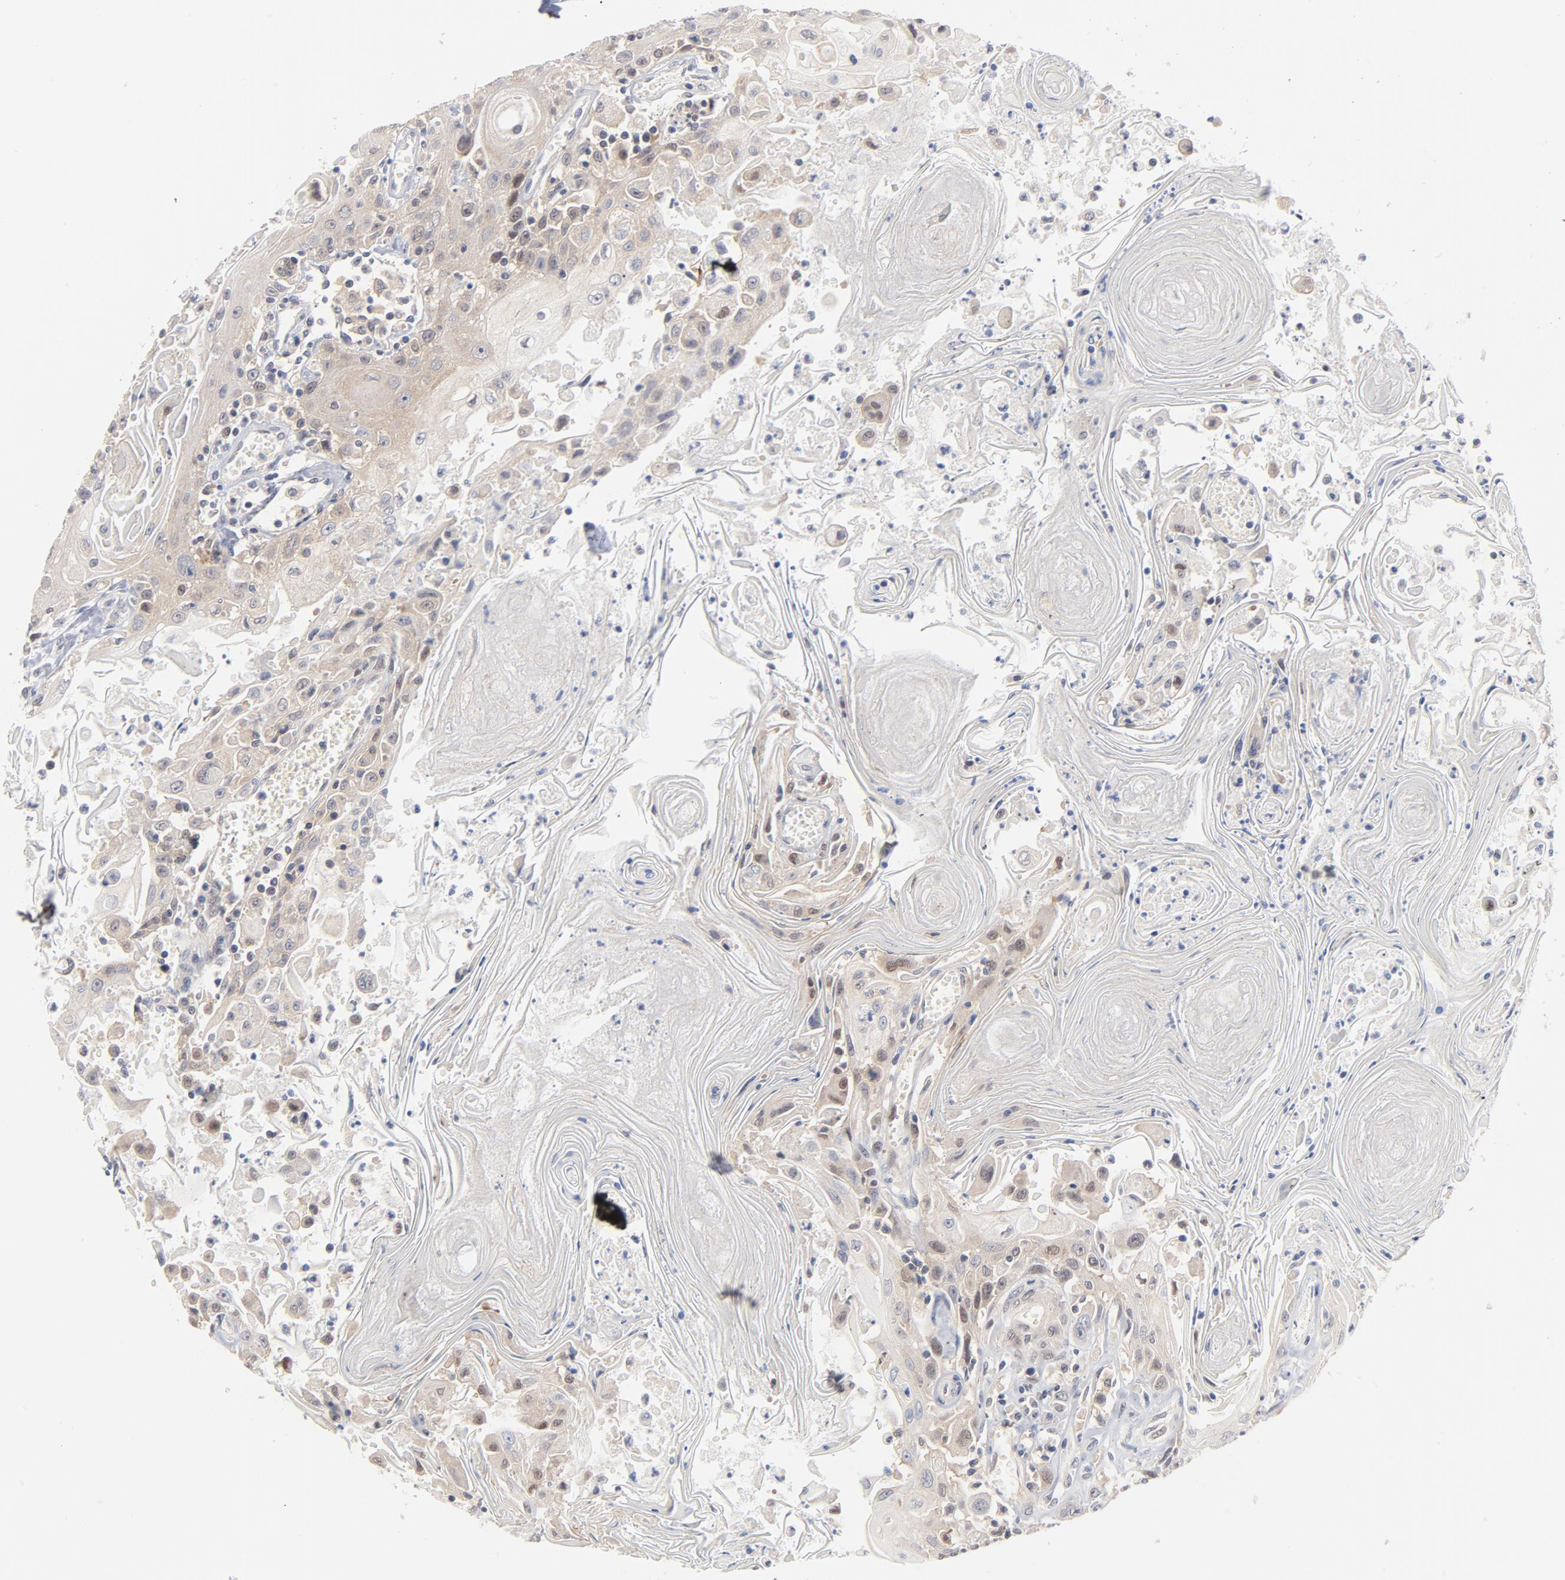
{"staining": {"intensity": "negative", "quantity": "none", "location": "none"}, "tissue": "head and neck cancer", "cell_type": "Tumor cells", "image_type": "cancer", "snomed": [{"axis": "morphology", "description": "Squamous cell carcinoma, NOS"}, {"axis": "topography", "description": "Oral tissue"}, {"axis": "topography", "description": "Head-Neck"}], "caption": "Human head and neck cancer (squamous cell carcinoma) stained for a protein using immunohistochemistry (IHC) shows no positivity in tumor cells.", "gene": "UBL4A", "patient": {"sex": "female", "age": 76}}